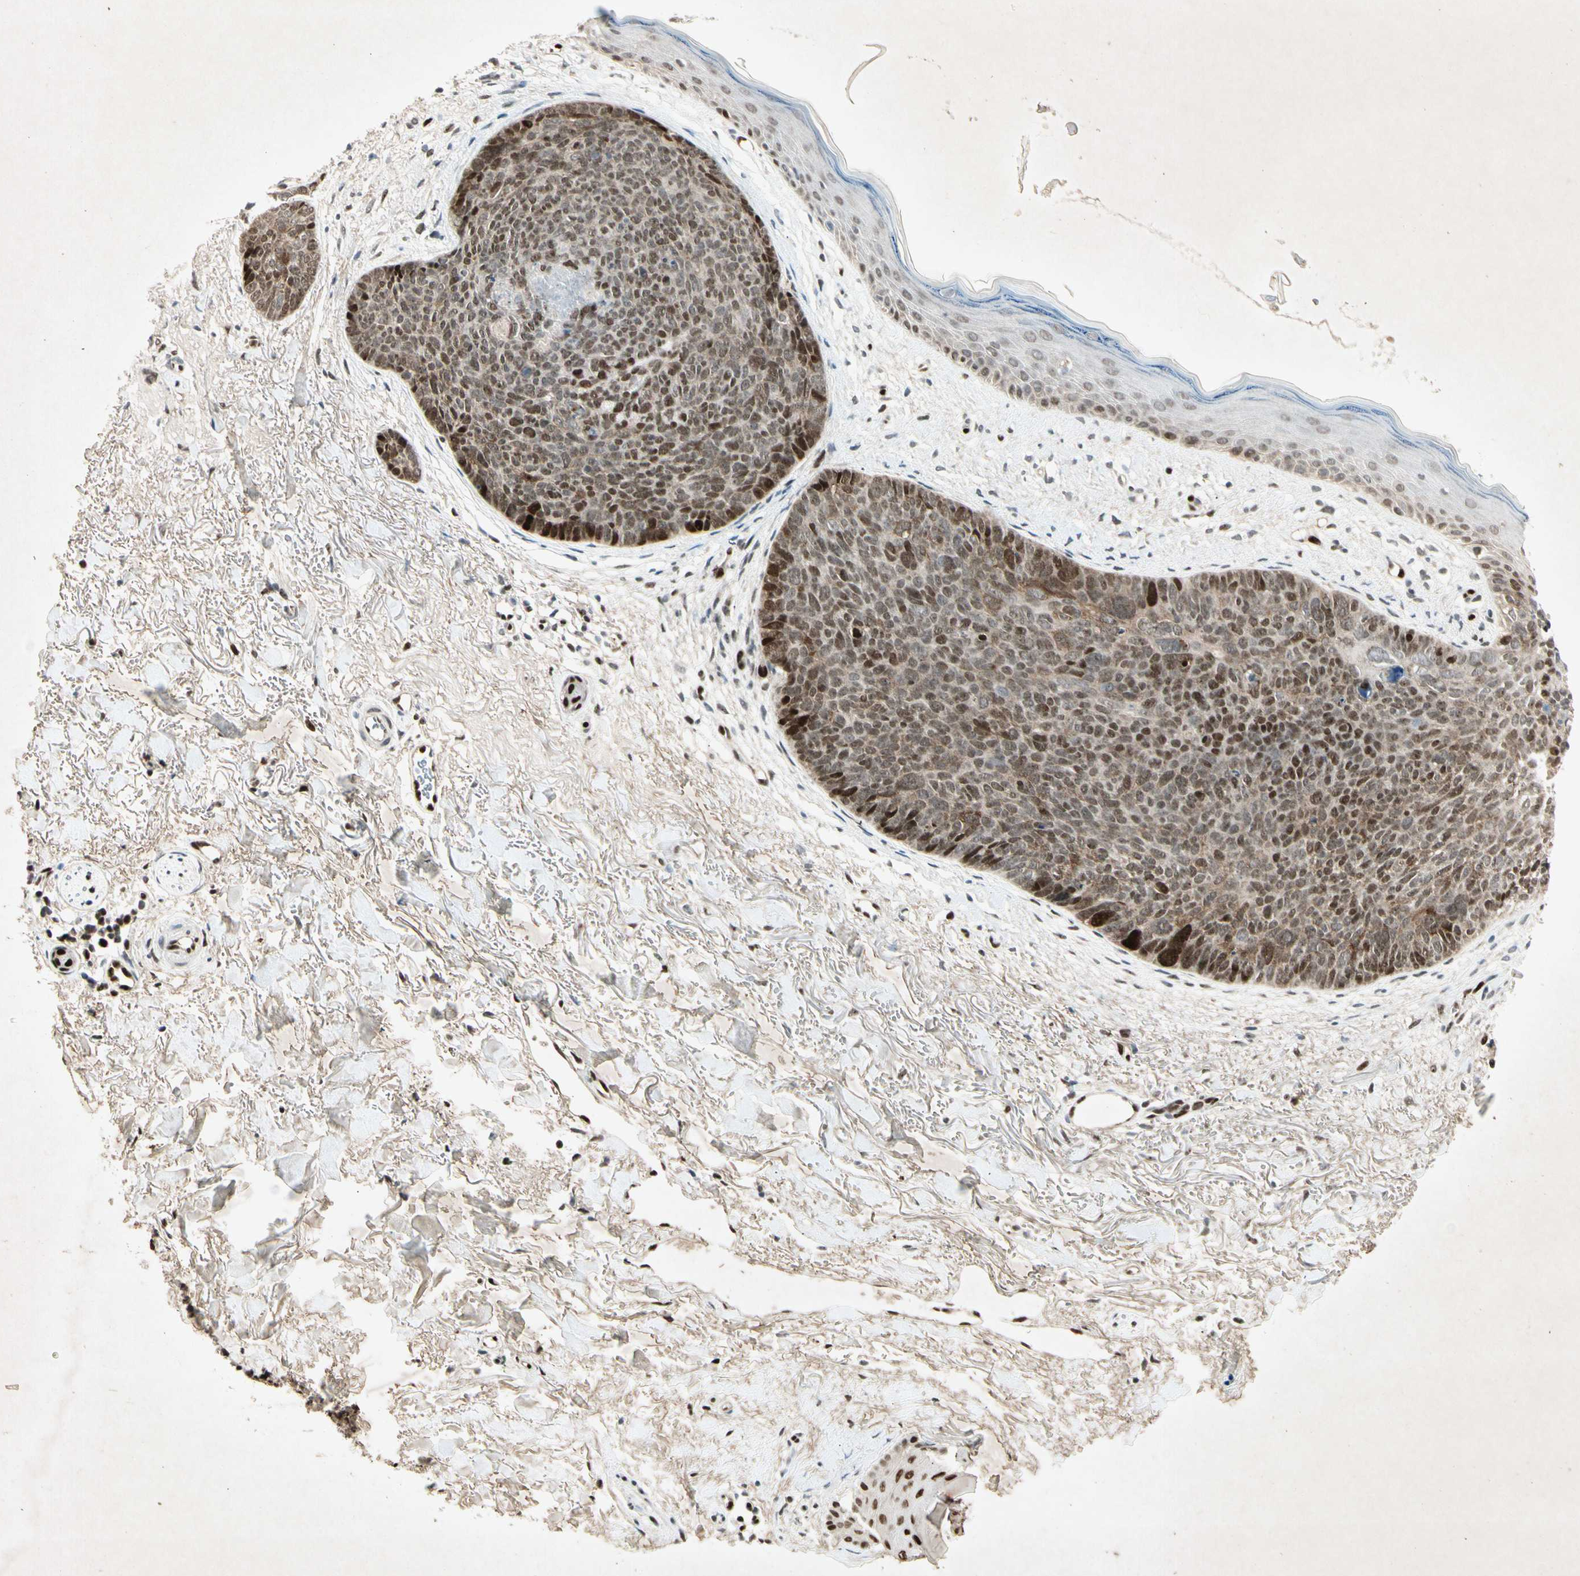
{"staining": {"intensity": "strong", "quantity": ">75%", "location": "cytoplasmic/membranous,nuclear"}, "tissue": "skin cancer", "cell_type": "Tumor cells", "image_type": "cancer", "snomed": [{"axis": "morphology", "description": "Basal cell carcinoma"}, {"axis": "topography", "description": "Skin"}], "caption": "Brown immunohistochemical staining in skin cancer demonstrates strong cytoplasmic/membranous and nuclear expression in approximately >75% of tumor cells. The staining was performed using DAB (3,3'-diaminobenzidine) to visualize the protein expression in brown, while the nuclei were stained in blue with hematoxylin (Magnification: 20x).", "gene": "RNF43", "patient": {"sex": "female", "age": 70}}